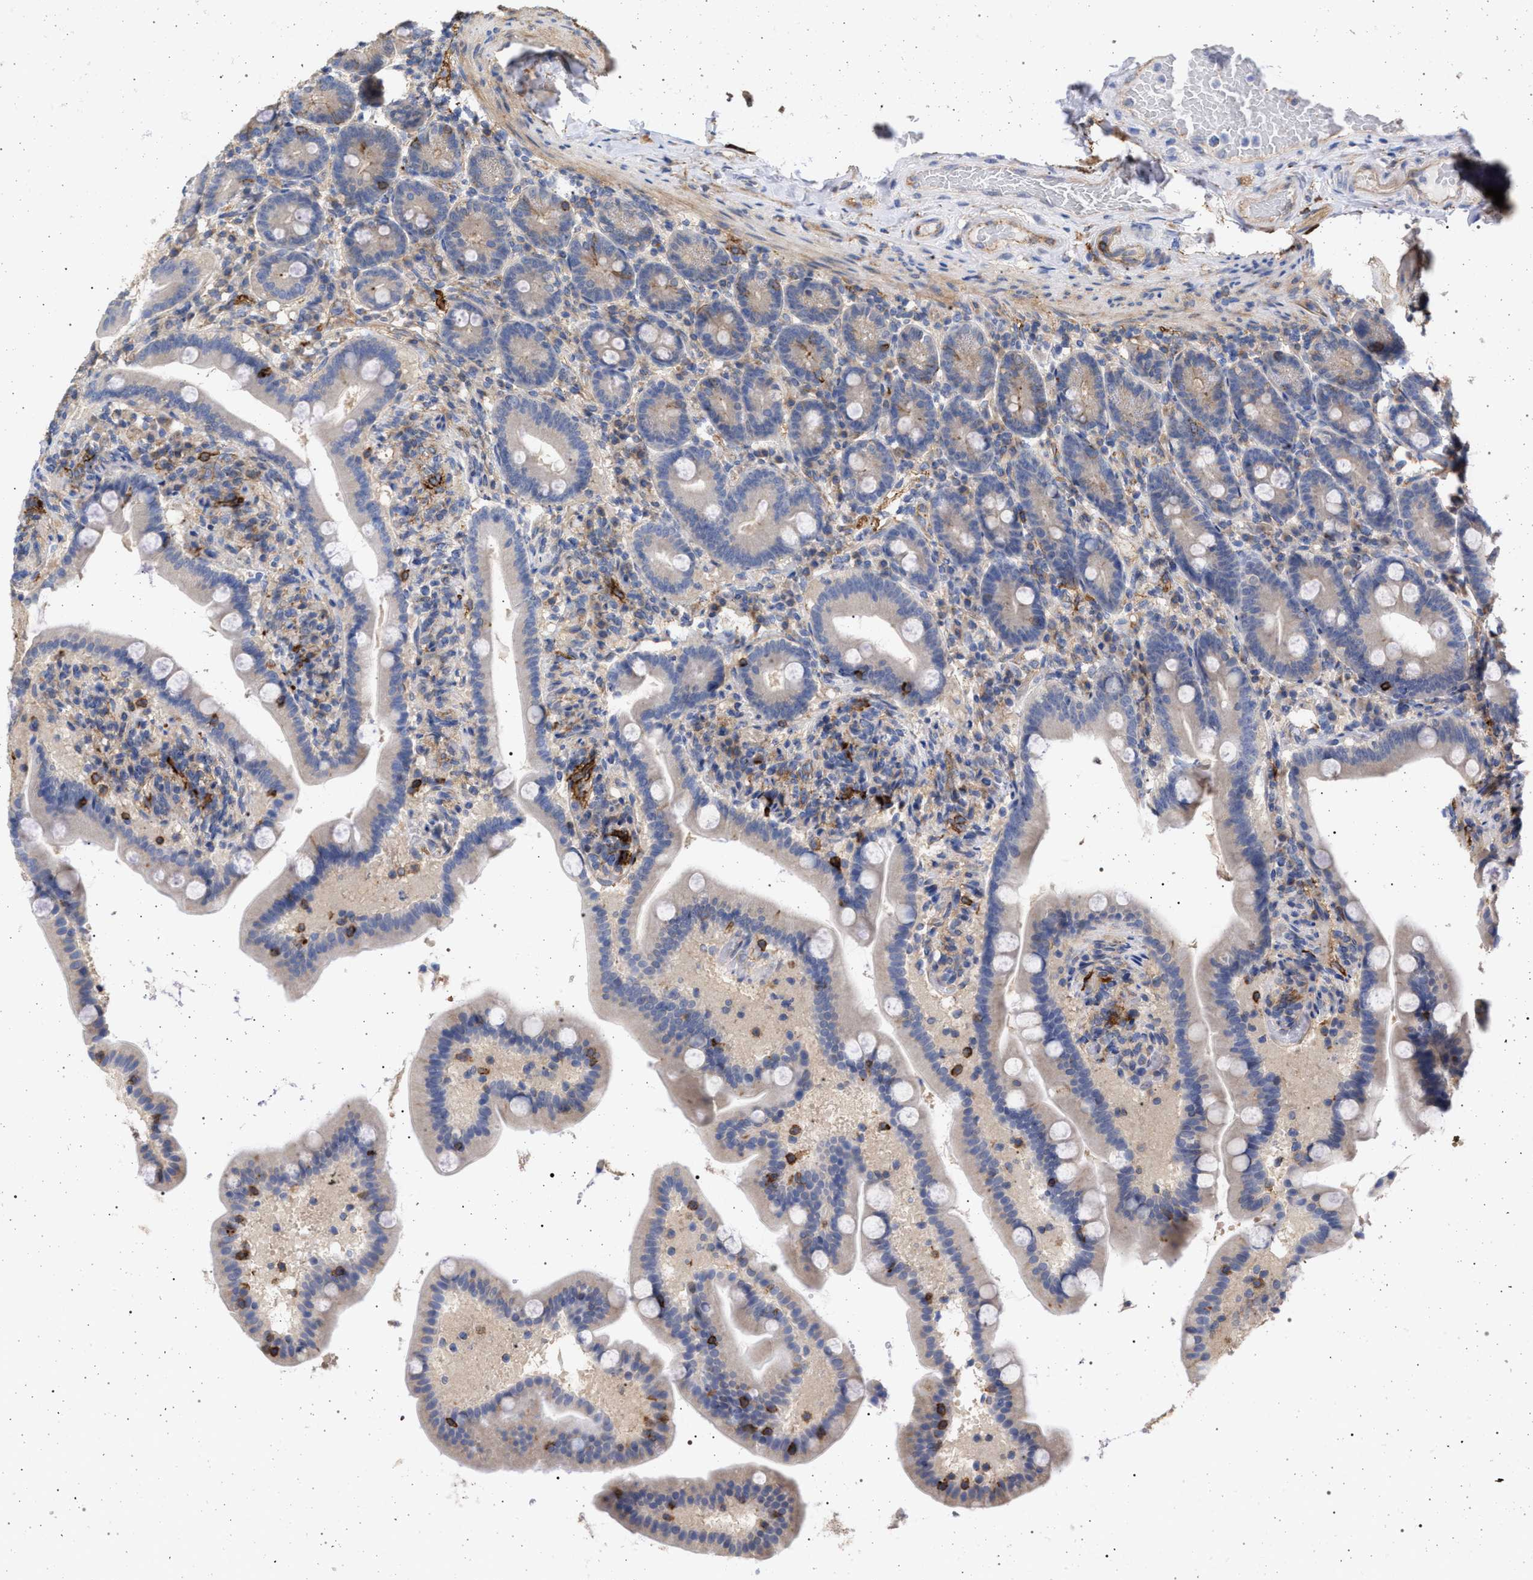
{"staining": {"intensity": "moderate", "quantity": "25%-75%", "location": "cytoplasmic/membranous"}, "tissue": "duodenum", "cell_type": "Glandular cells", "image_type": "normal", "snomed": [{"axis": "morphology", "description": "Normal tissue, NOS"}, {"axis": "topography", "description": "Duodenum"}], "caption": "Immunohistochemistry (DAB) staining of unremarkable human duodenum displays moderate cytoplasmic/membranous protein expression in about 25%-75% of glandular cells. The staining was performed using DAB (3,3'-diaminobenzidine), with brown indicating positive protein expression. Nuclei are stained blue with hematoxylin.", "gene": "IFT20", "patient": {"sex": "male", "age": 54}}